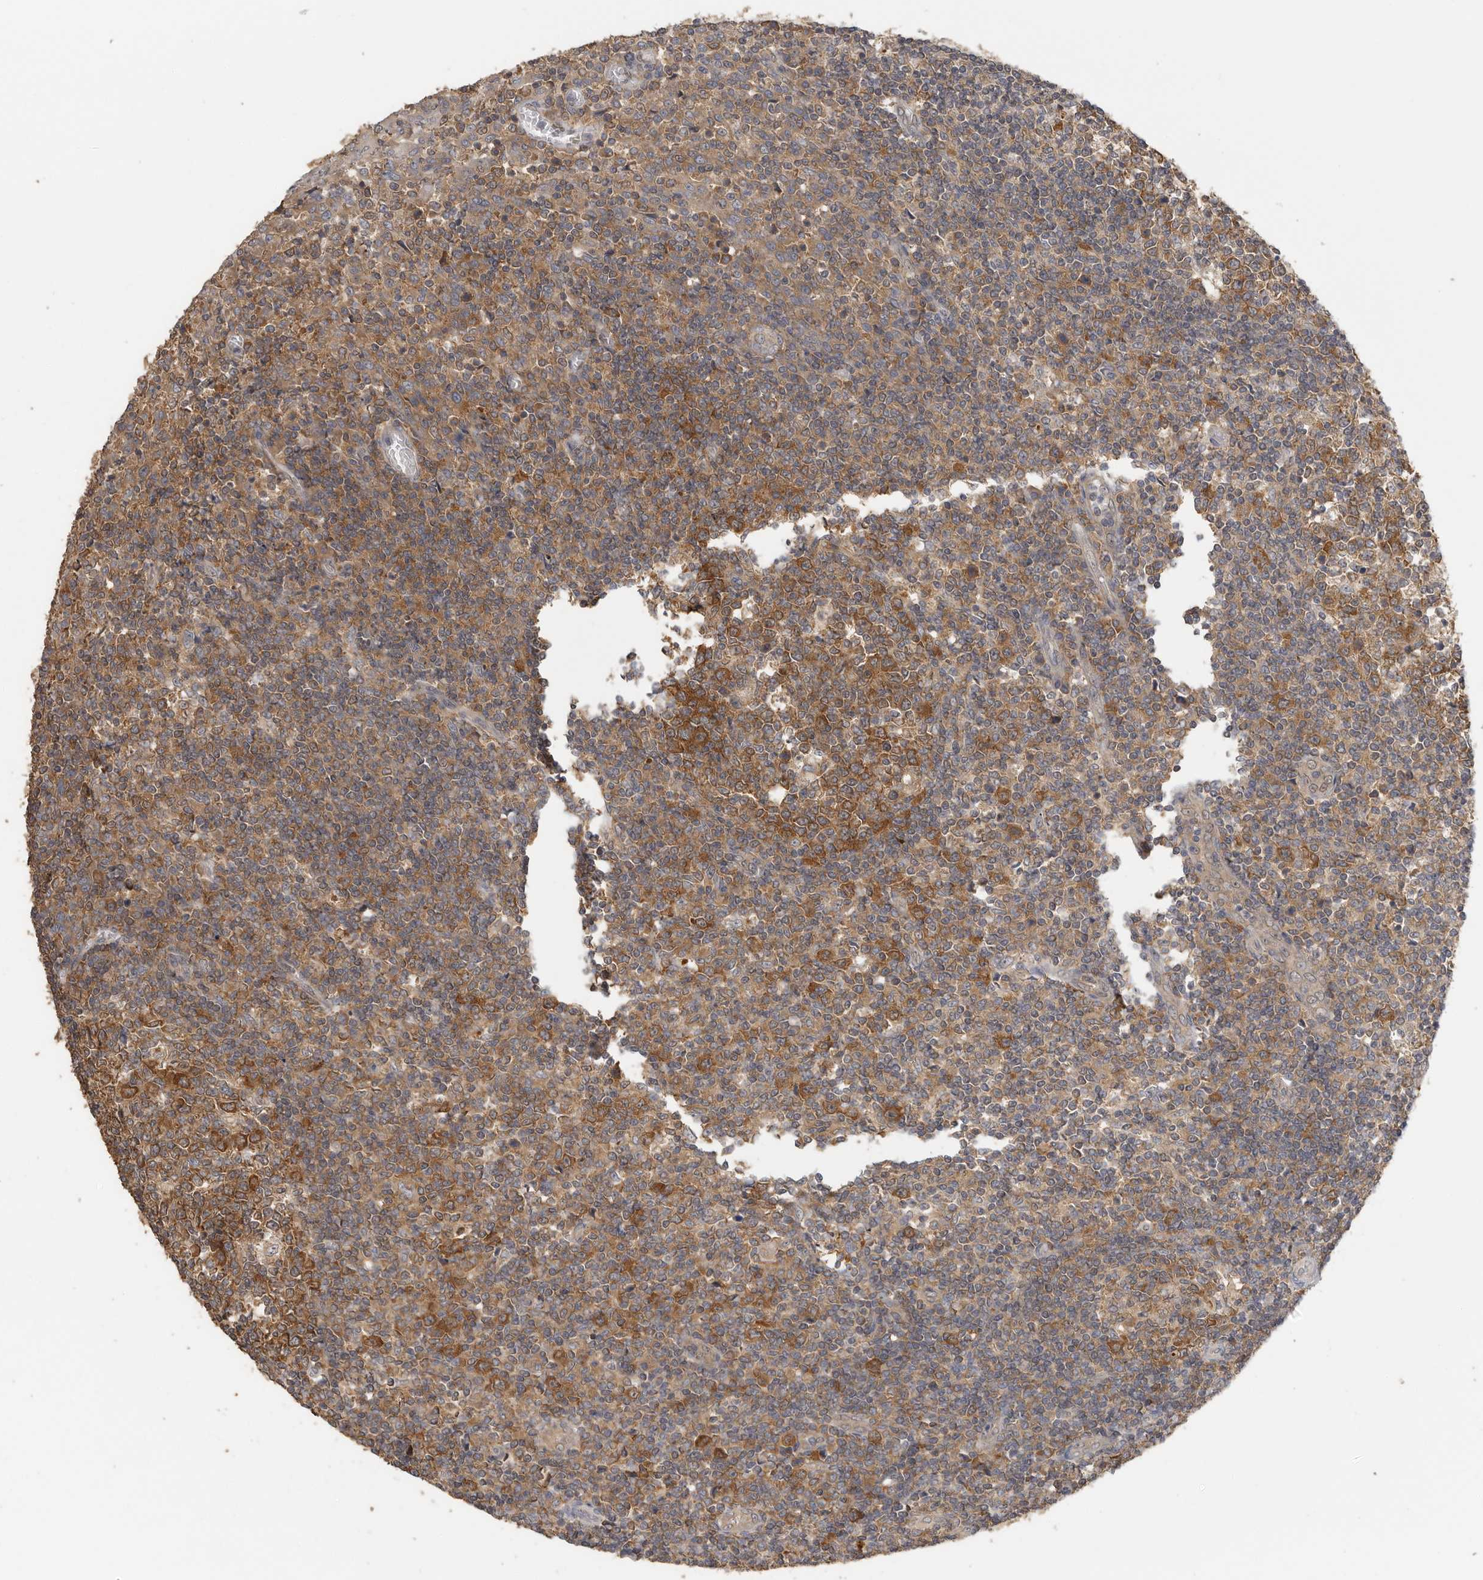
{"staining": {"intensity": "moderate", "quantity": ">75%", "location": "cytoplasmic/membranous"}, "tissue": "tonsil", "cell_type": "Germinal center cells", "image_type": "normal", "snomed": [{"axis": "morphology", "description": "Normal tissue, NOS"}, {"axis": "topography", "description": "Tonsil"}], "caption": "Immunohistochemistry (IHC) micrograph of benign tonsil stained for a protein (brown), which displays medium levels of moderate cytoplasmic/membranous staining in about >75% of germinal center cells.", "gene": "CCT8", "patient": {"sex": "female", "age": 19}}